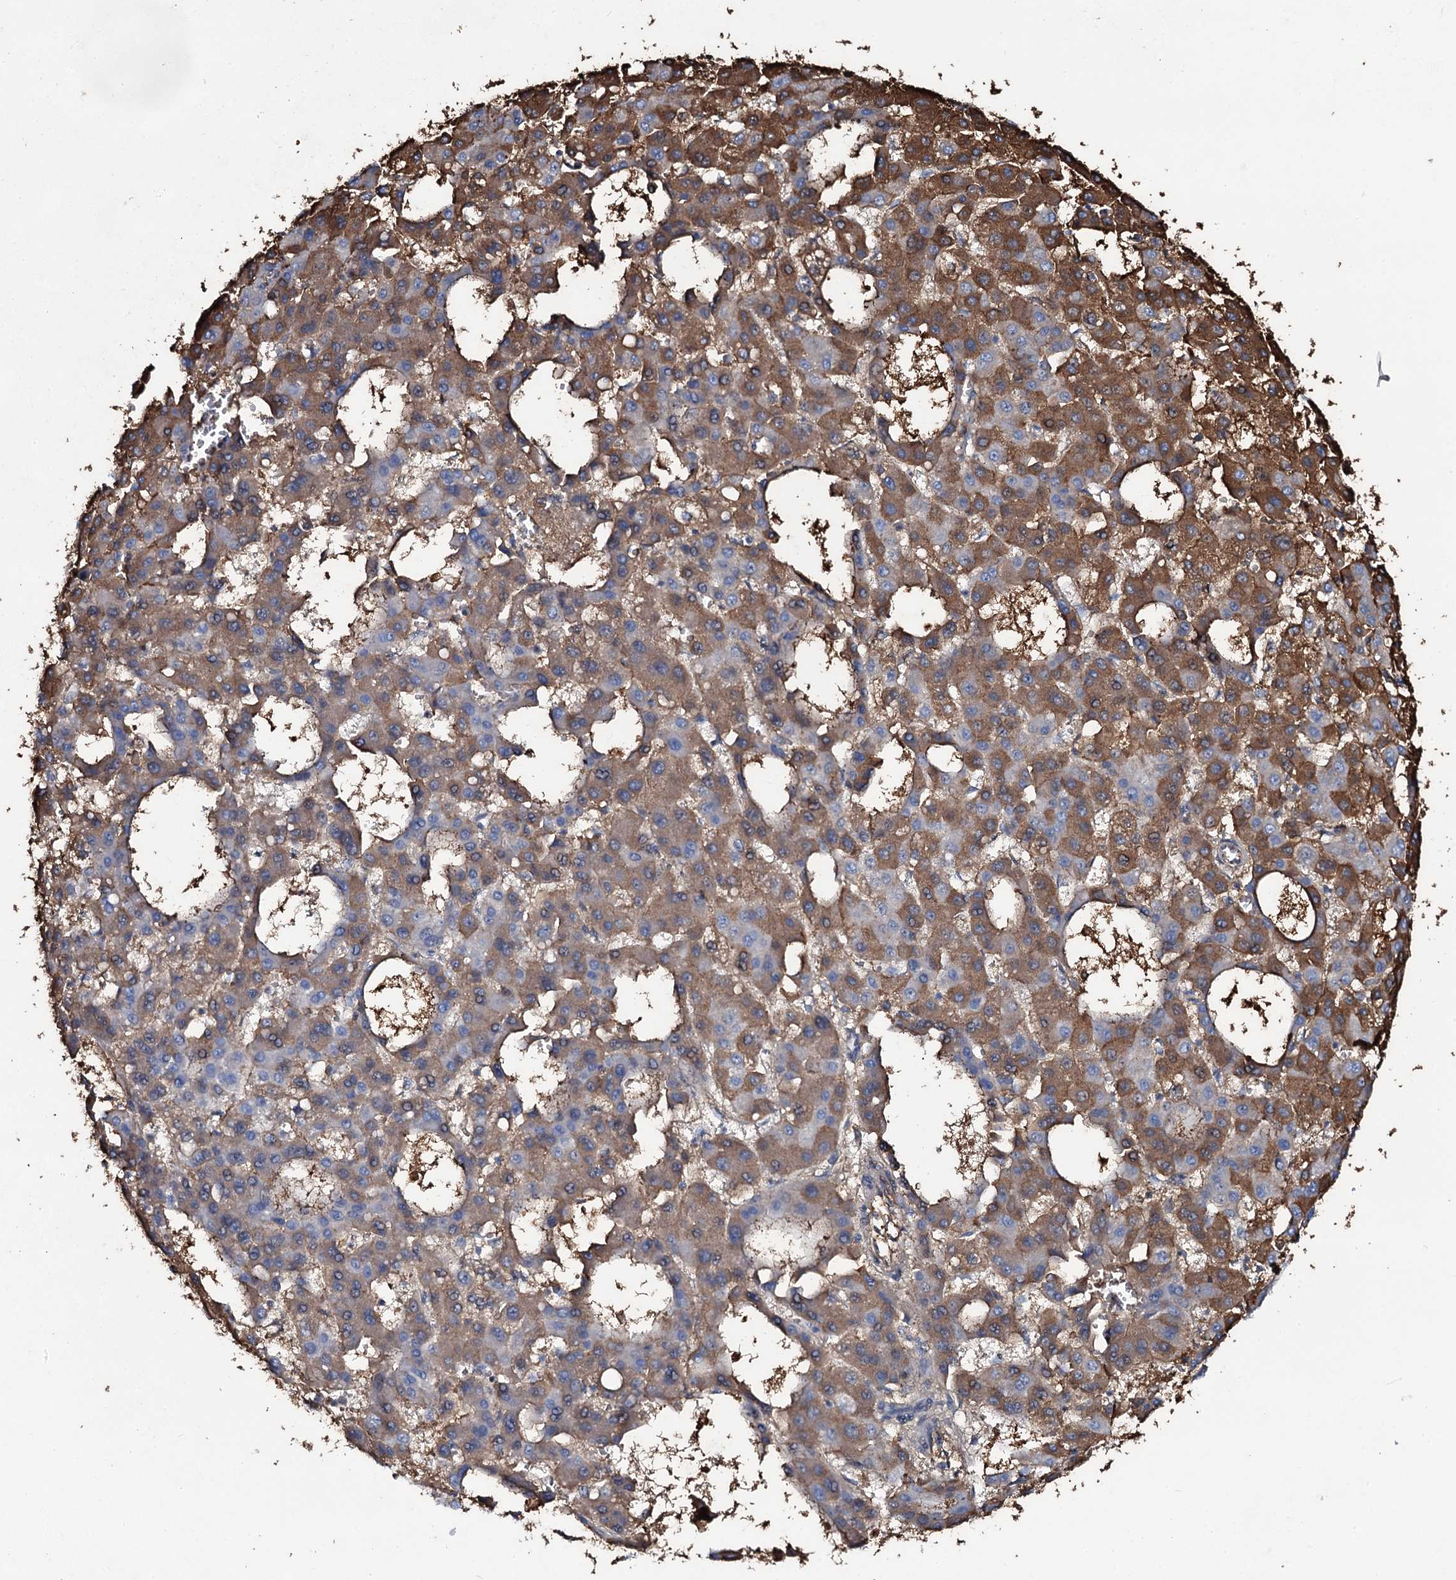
{"staining": {"intensity": "strong", "quantity": ">75%", "location": "cytoplasmic/membranous"}, "tissue": "liver cancer", "cell_type": "Tumor cells", "image_type": "cancer", "snomed": [{"axis": "morphology", "description": "Carcinoma, Hepatocellular, NOS"}, {"axis": "topography", "description": "Liver"}], "caption": "The histopathology image demonstrates a brown stain indicating the presence of a protein in the cytoplasmic/membranous of tumor cells in liver hepatocellular carcinoma.", "gene": "EDN1", "patient": {"sex": "male", "age": 47}}